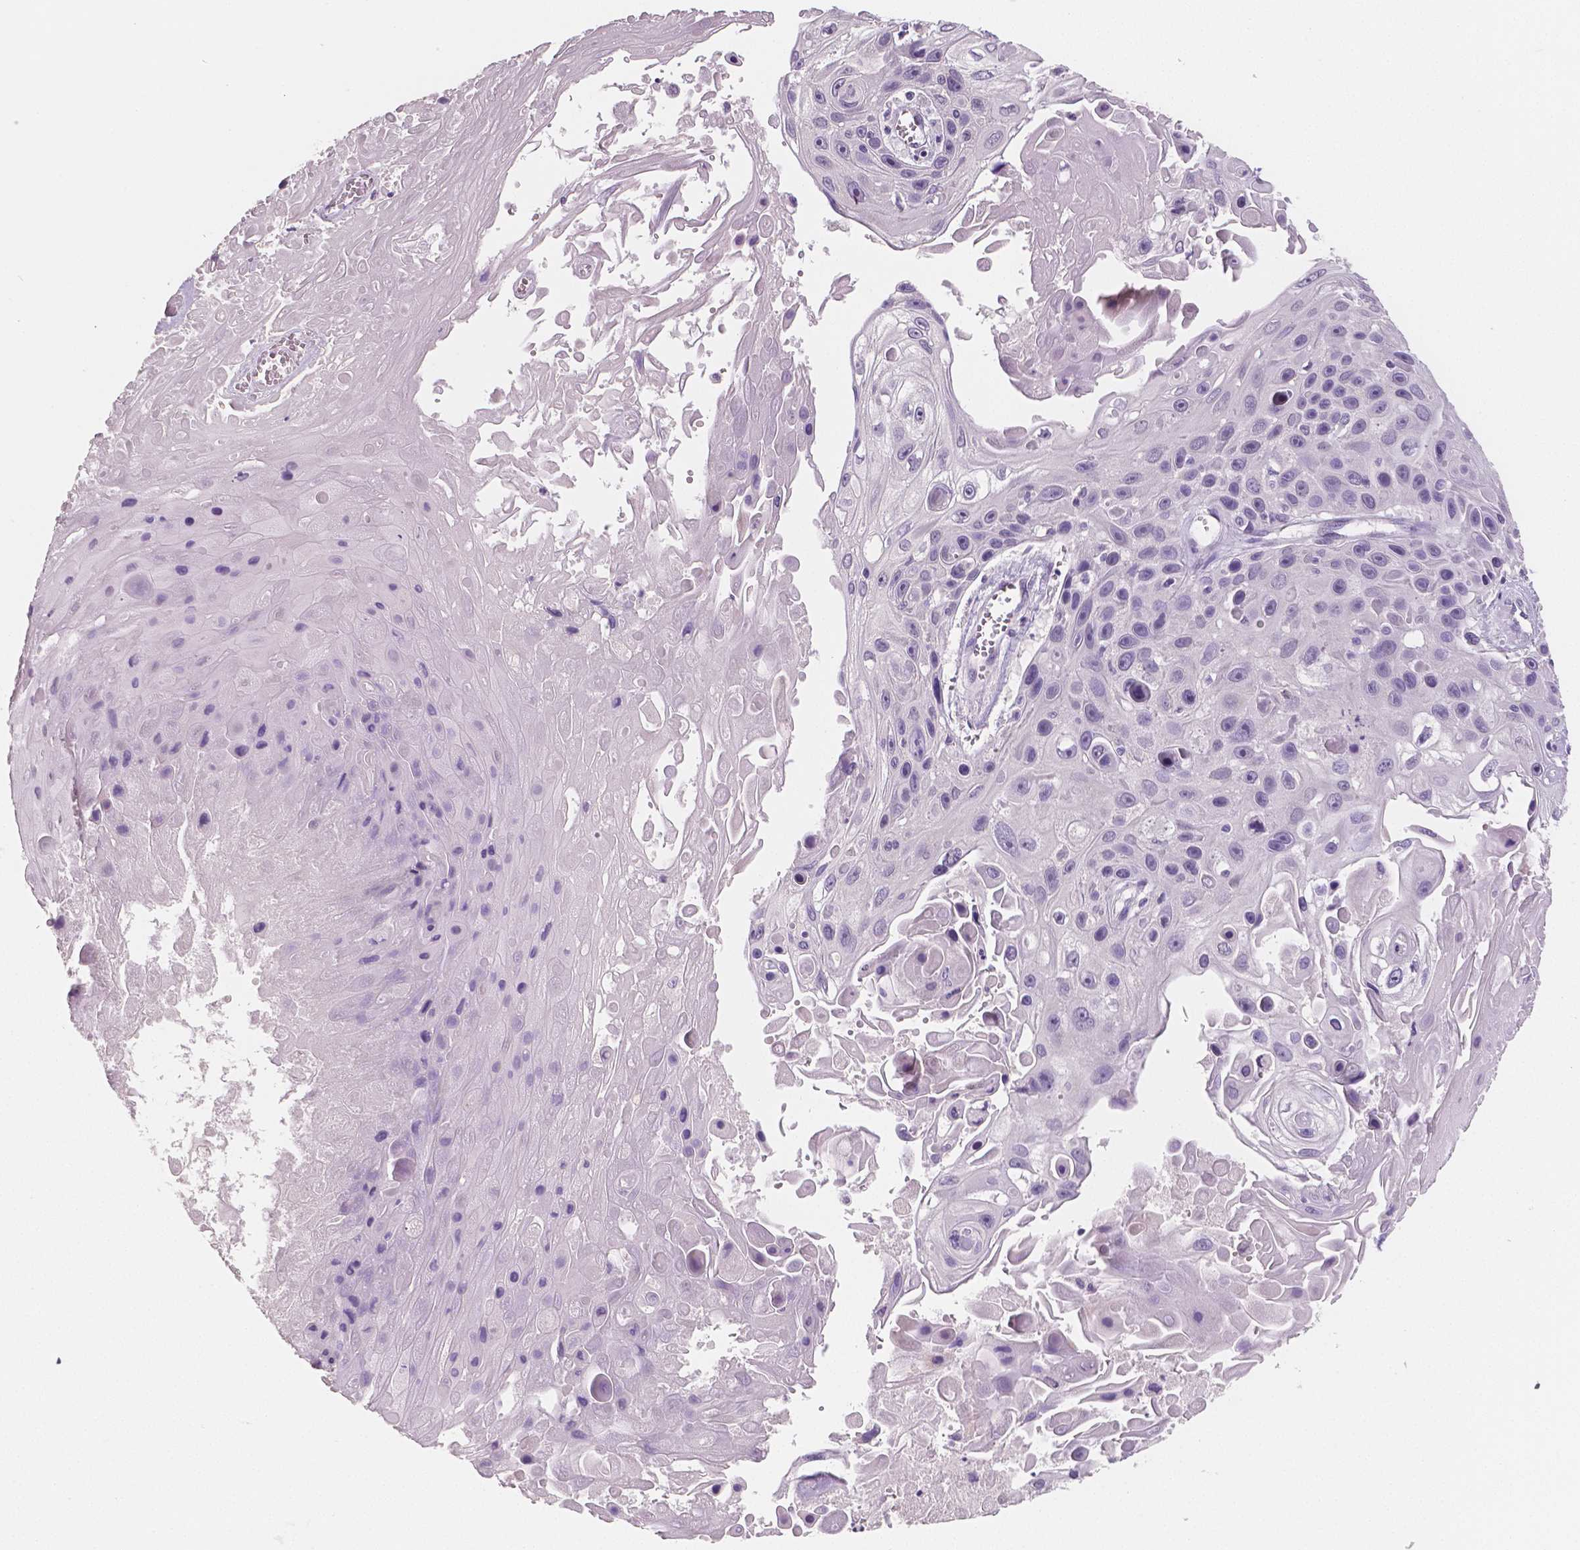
{"staining": {"intensity": "negative", "quantity": "none", "location": "none"}, "tissue": "skin cancer", "cell_type": "Tumor cells", "image_type": "cancer", "snomed": [{"axis": "morphology", "description": "Squamous cell carcinoma, NOS"}, {"axis": "topography", "description": "Skin"}], "caption": "Skin cancer was stained to show a protein in brown. There is no significant staining in tumor cells.", "gene": "TSPAN7", "patient": {"sex": "male", "age": 82}}